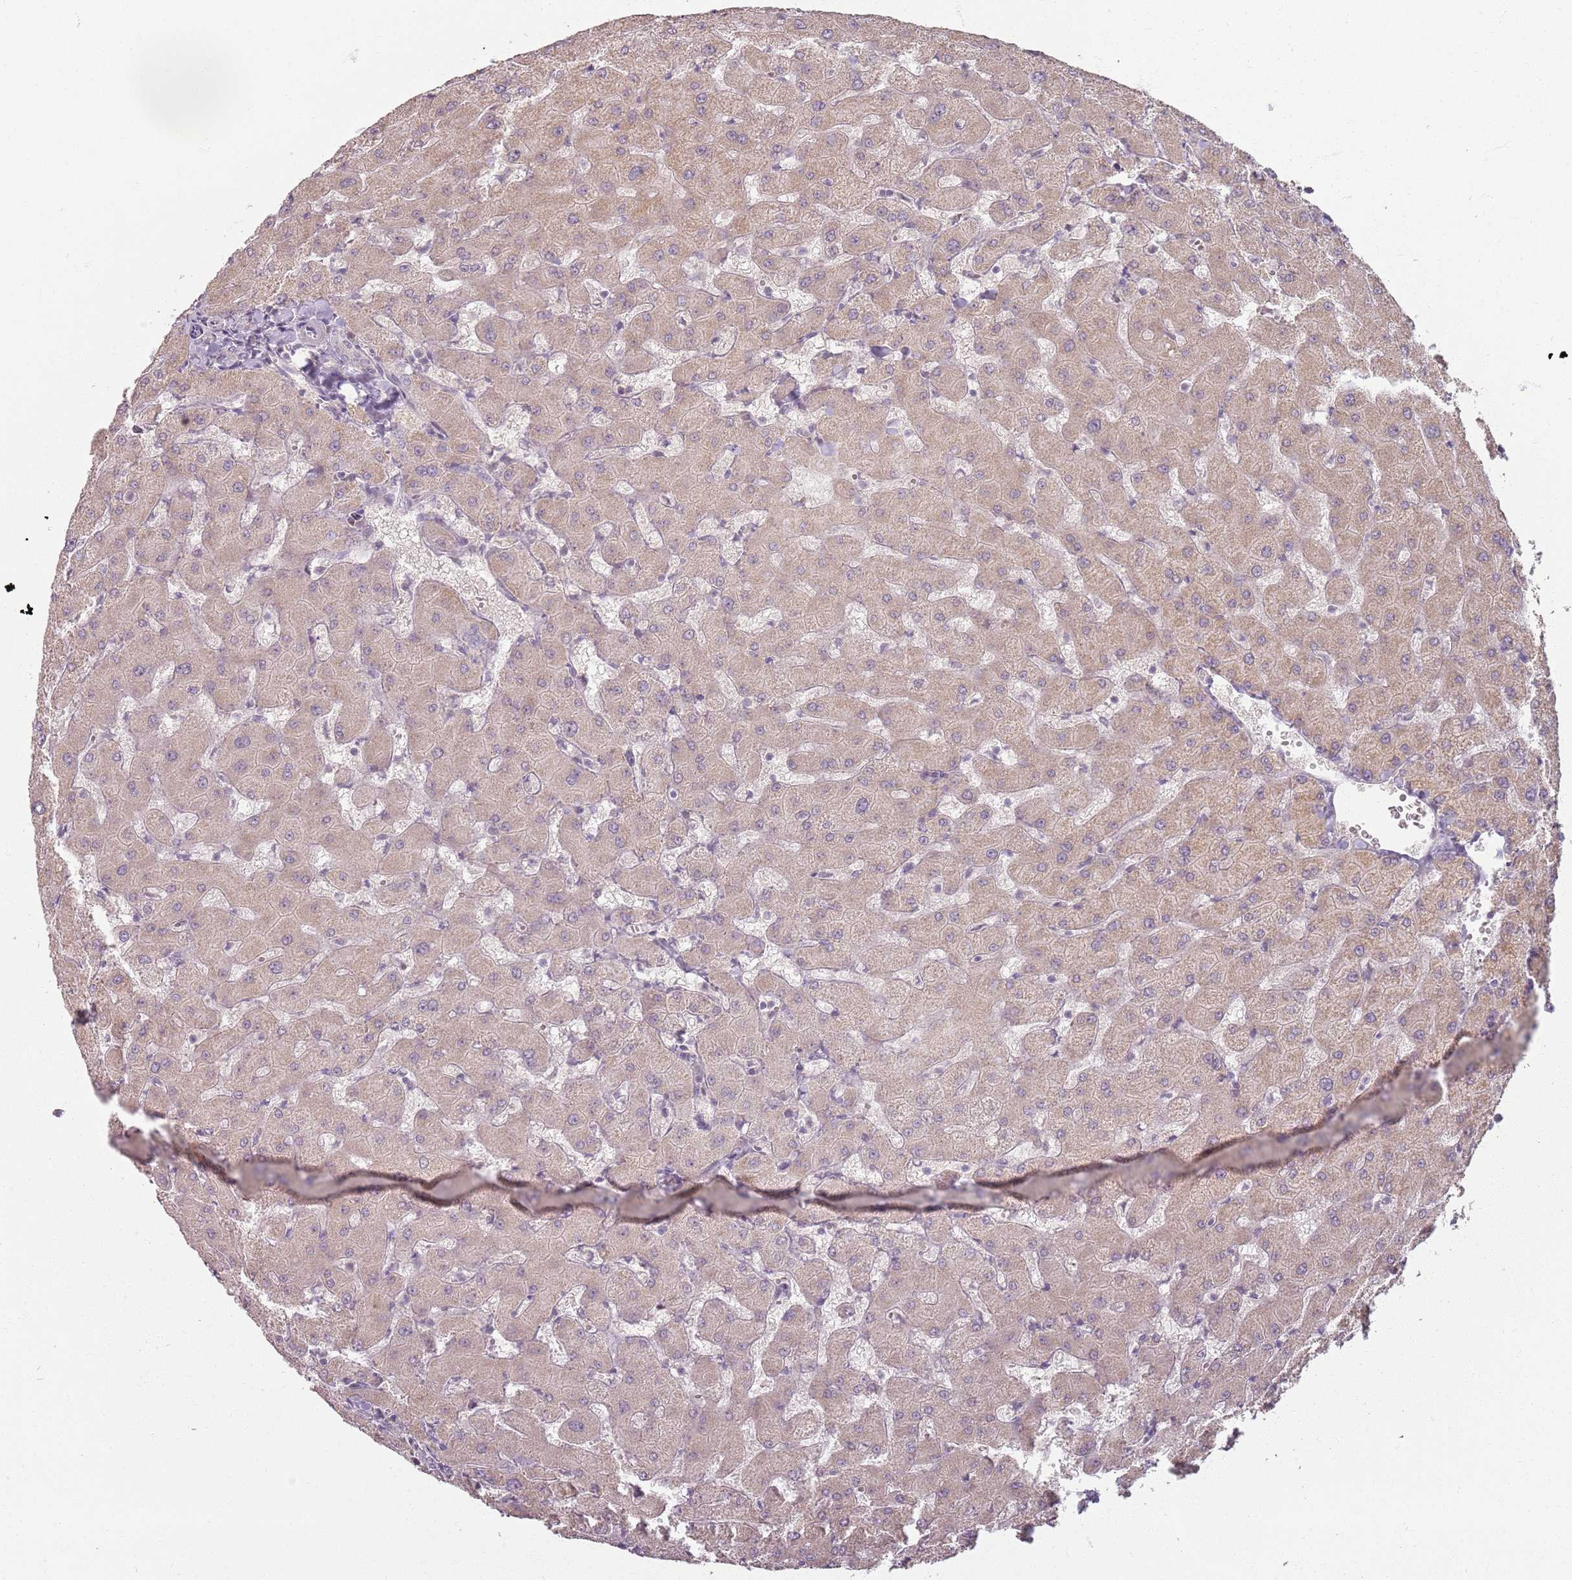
{"staining": {"intensity": "negative", "quantity": "none", "location": "none"}, "tissue": "liver", "cell_type": "Cholangiocytes", "image_type": "normal", "snomed": [{"axis": "morphology", "description": "Normal tissue, NOS"}, {"axis": "topography", "description": "Liver"}], "caption": "An image of liver stained for a protein displays no brown staining in cholangiocytes. Brightfield microscopy of immunohistochemistry stained with DAB (3,3'-diaminobenzidine) (brown) and hematoxylin (blue), captured at high magnification.", "gene": "CCDC168", "patient": {"sex": "female", "age": 63}}